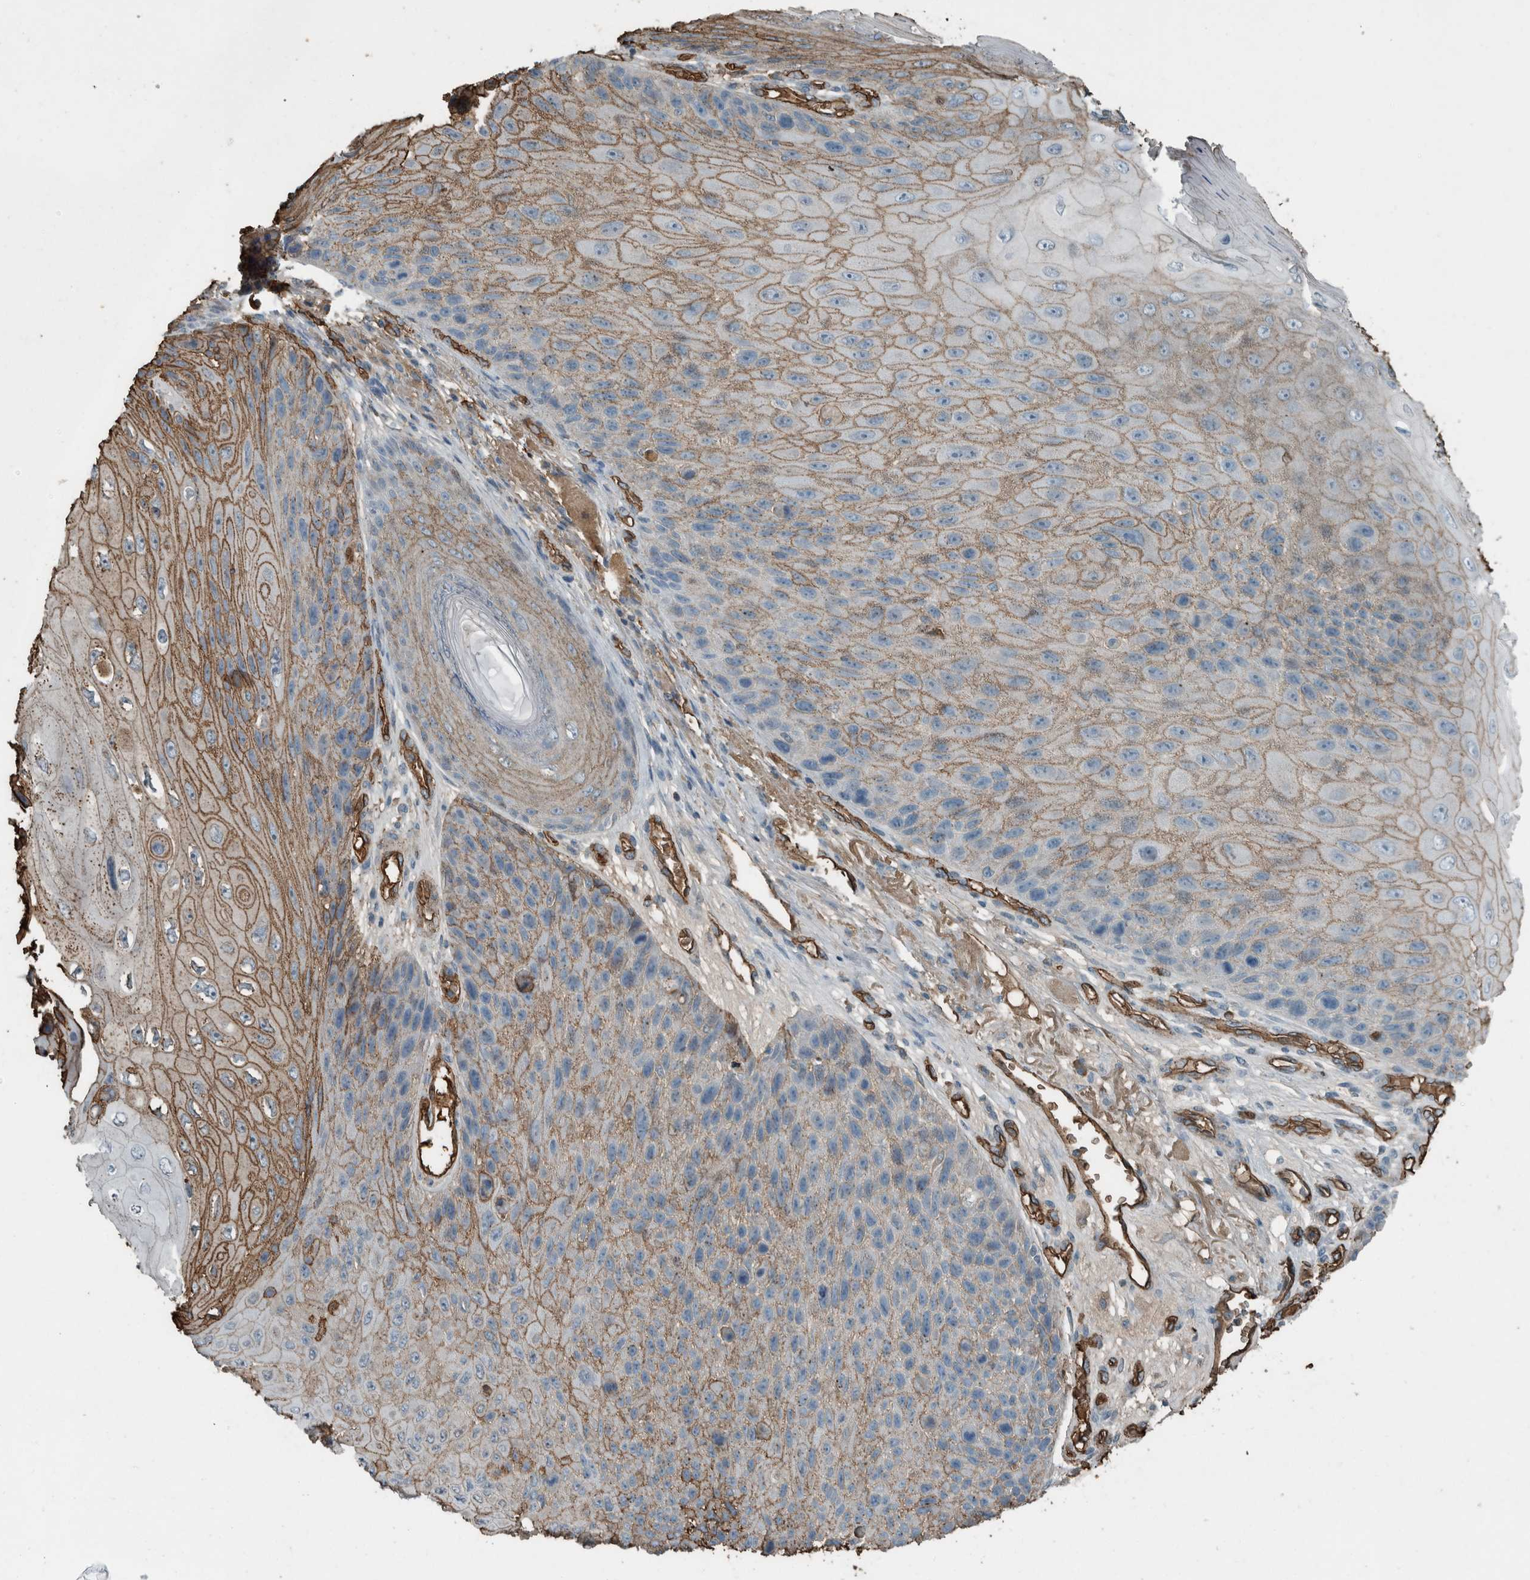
{"staining": {"intensity": "moderate", "quantity": ">75%", "location": "cytoplasmic/membranous"}, "tissue": "skin cancer", "cell_type": "Tumor cells", "image_type": "cancer", "snomed": [{"axis": "morphology", "description": "Squamous cell carcinoma, NOS"}, {"axis": "topography", "description": "Skin"}], "caption": "Protein expression analysis of human skin cancer reveals moderate cytoplasmic/membranous positivity in approximately >75% of tumor cells. (DAB (3,3'-diaminobenzidine) = brown stain, brightfield microscopy at high magnification).", "gene": "LBP", "patient": {"sex": "female", "age": 88}}